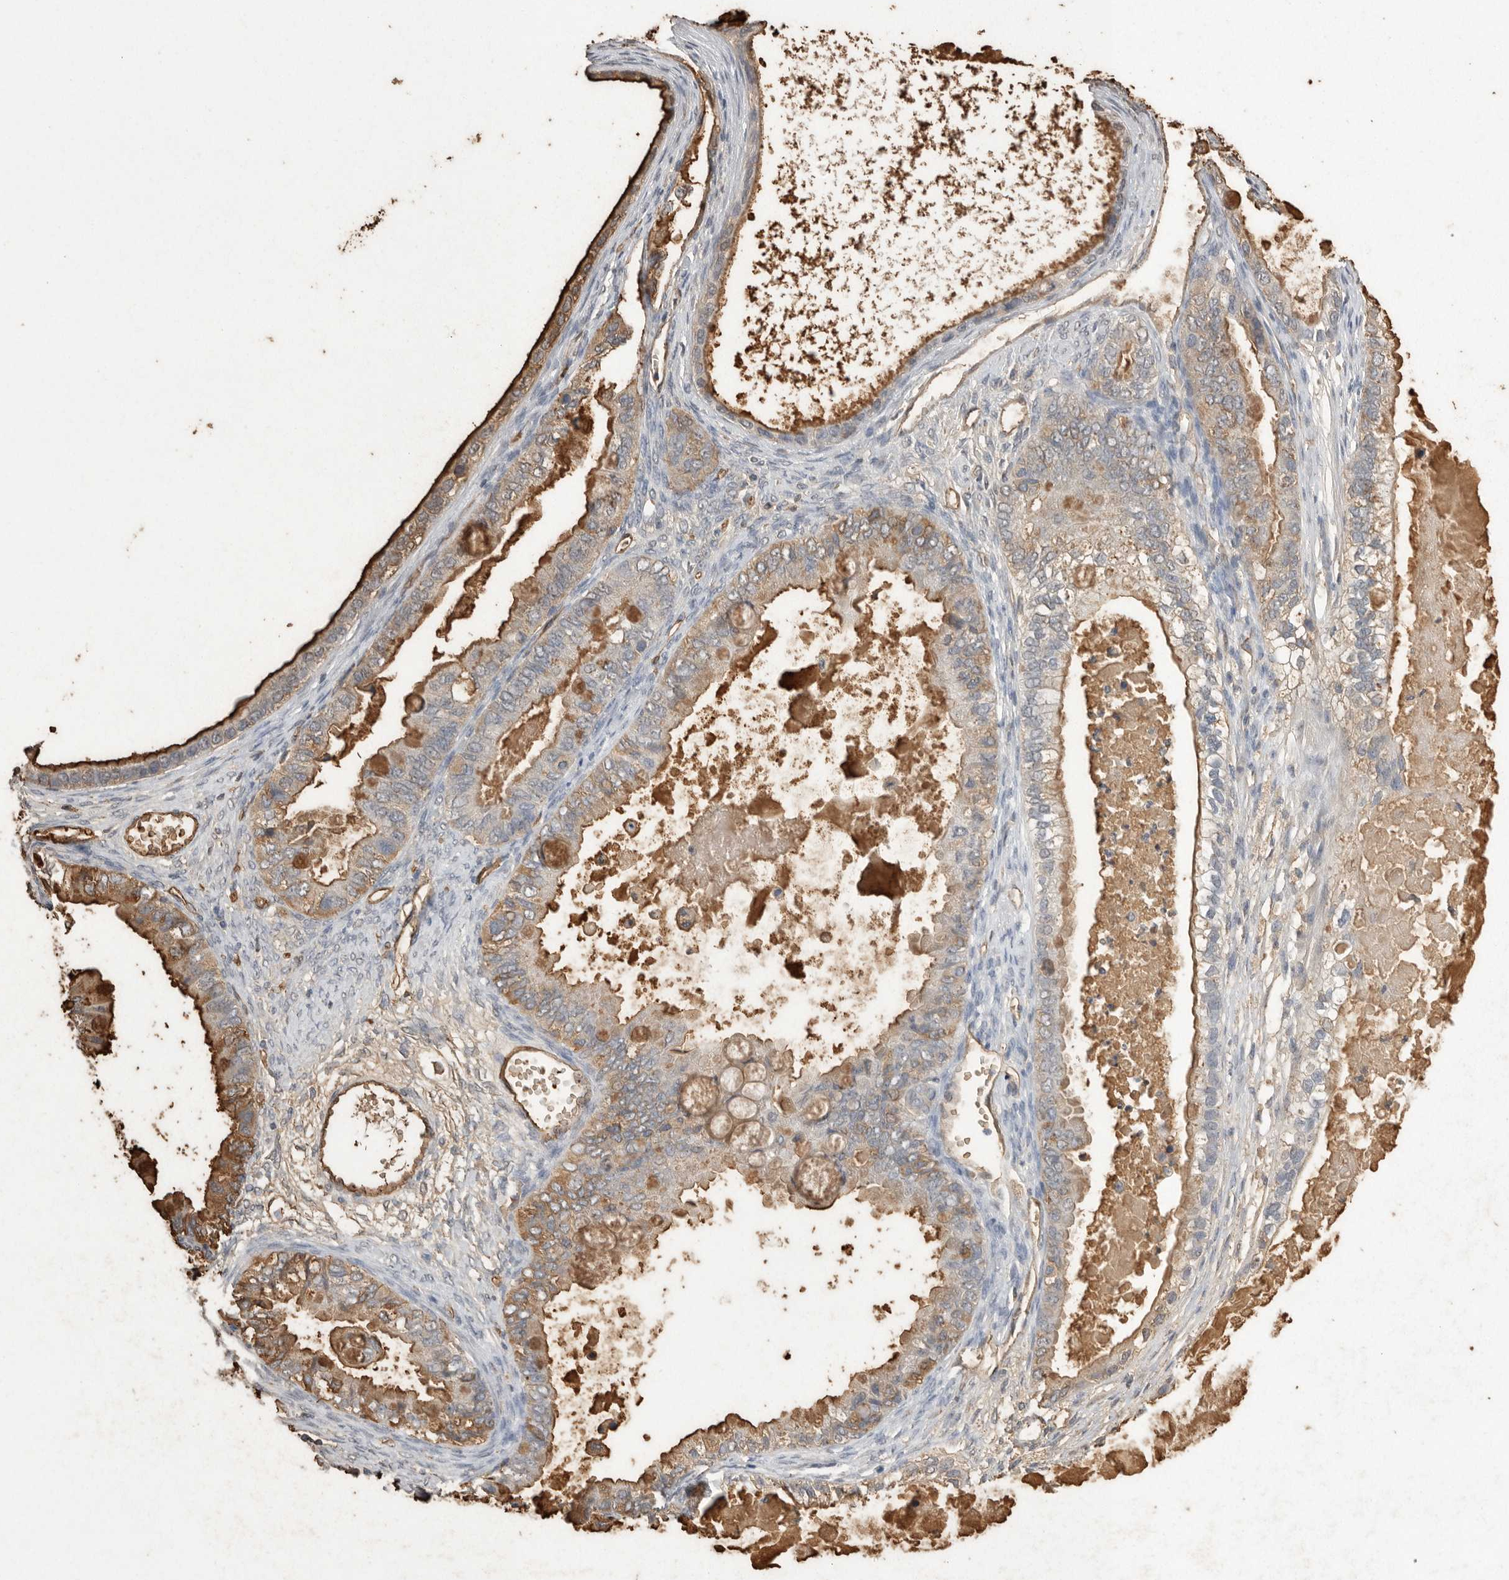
{"staining": {"intensity": "moderate", "quantity": "25%-75%", "location": "cytoplasmic/membranous"}, "tissue": "ovarian cancer", "cell_type": "Tumor cells", "image_type": "cancer", "snomed": [{"axis": "morphology", "description": "Cystadenocarcinoma, mucinous, NOS"}, {"axis": "topography", "description": "Ovary"}], "caption": "Immunohistochemical staining of ovarian cancer (mucinous cystadenocarcinoma) displays medium levels of moderate cytoplasmic/membranous expression in about 25%-75% of tumor cells. The staining is performed using DAB (3,3'-diaminobenzidine) brown chromogen to label protein expression. The nuclei are counter-stained blue using hematoxylin.", "gene": "IL27", "patient": {"sex": "female", "age": 80}}